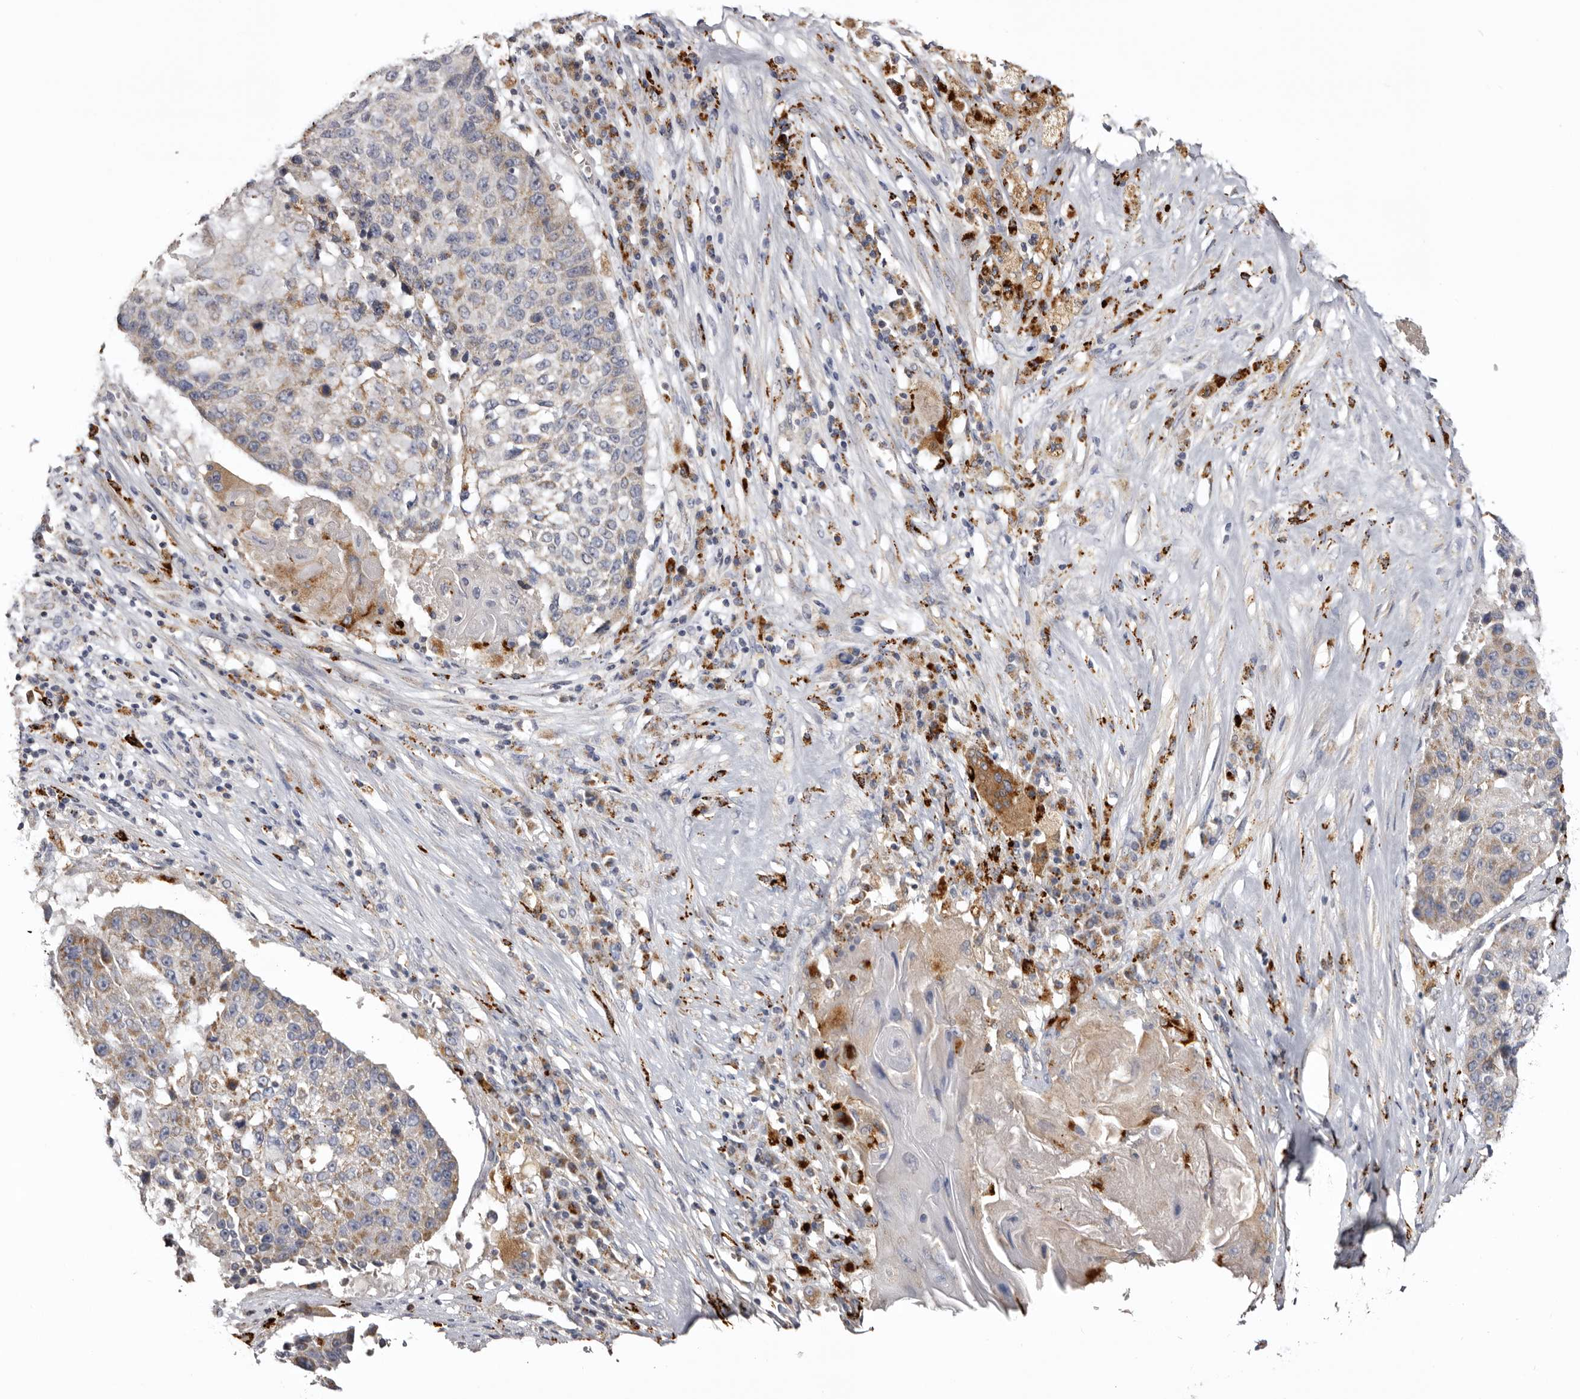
{"staining": {"intensity": "weak", "quantity": "<25%", "location": "cytoplasmic/membranous"}, "tissue": "lung cancer", "cell_type": "Tumor cells", "image_type": "cancer", "snomed": [{"axis": "morphology", "description": "Squamous cell carcinoma, NOS"}, {"axis": "topography", "description": "Lung"}], "caption": "High power microscopy histopathology image of an immunohistochemistry (IHC) histopathology image of squamous cell carcinoma (lung), revealing no significant staining in tumor cells.", "gene": "MECR", "patient": {"sex": "male", "age": 61}}